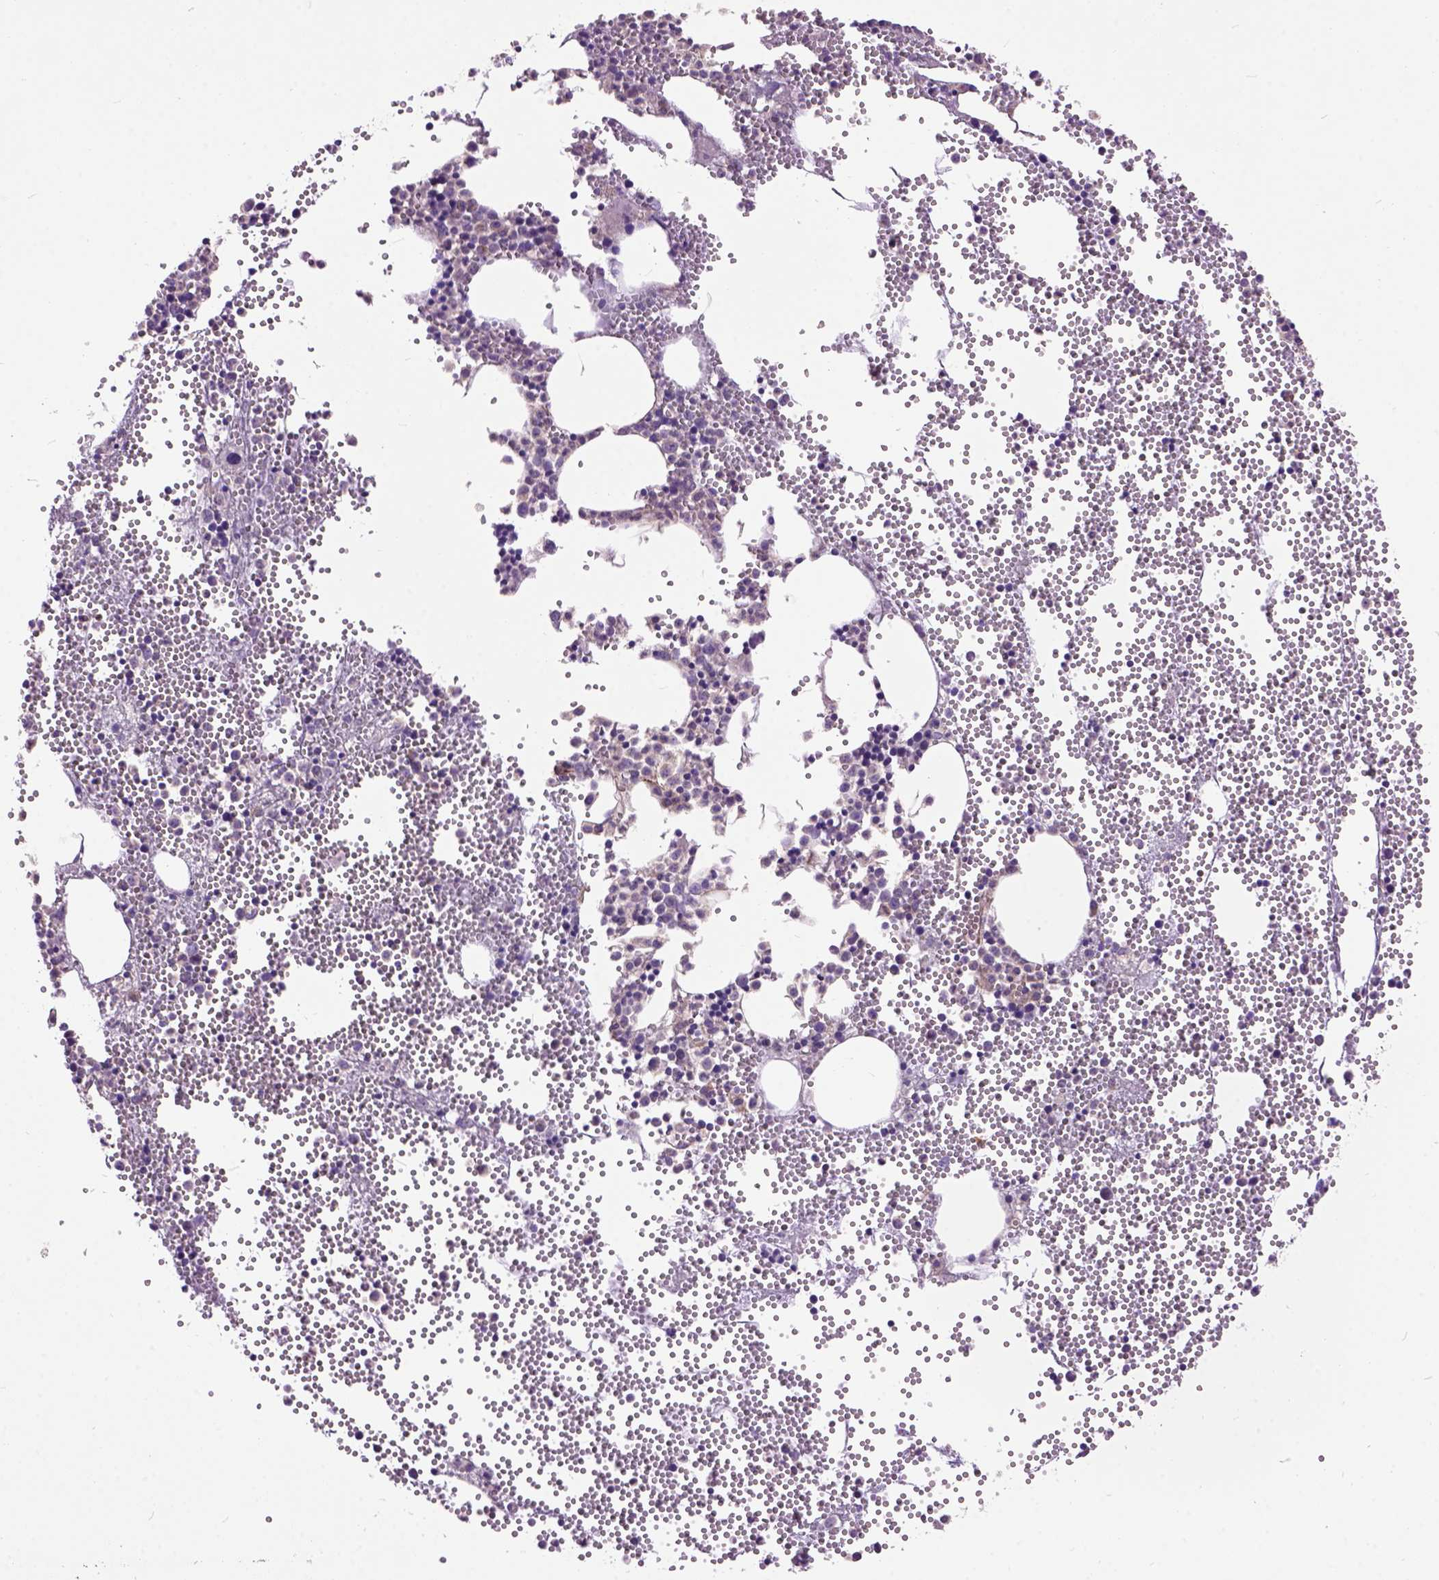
{"staining": {"intensity": "negative", "quantity": "none", "location": "none"}, "tissue": "bone marrow", "cell_type": "Hematopoietic cells", "image_type": "normal", "snomed": [{"axis": "morphology", "description": "Normal tissue, NOS"}, {"axis": "topography", "description": "Bone marrow"}], "caption": "Protein analysis of normal bone marrow shows no significant expression in hematopoietic cells.", "gene": "MAPT", "patient": {"sex": "male", "age": 89}}